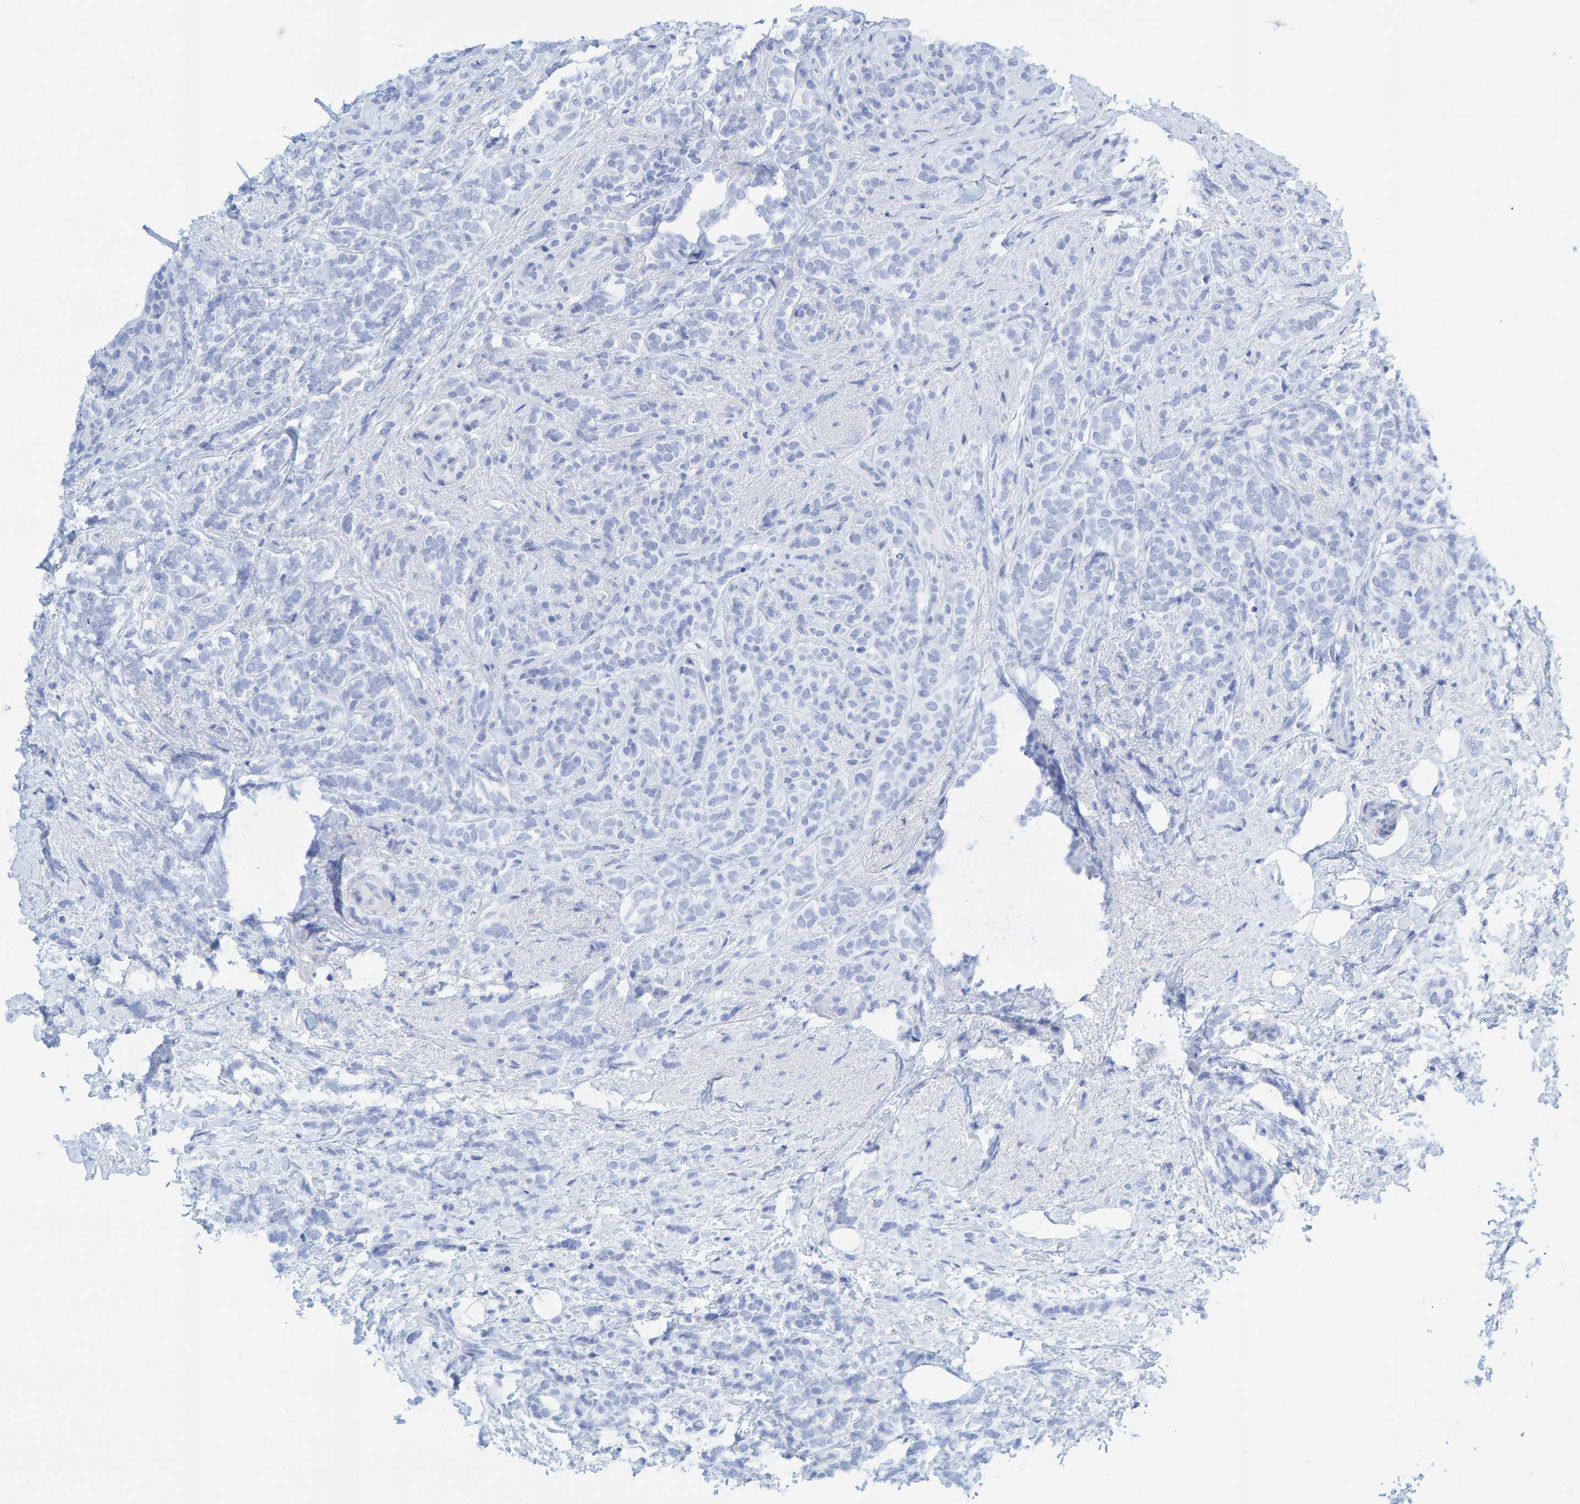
{"staining": {"intensity": "negative", "quantity": "none", "location": "none"}, "tissue": "breast cancer", "cell_type": "Tumor cells", "image_type": "cancer", "snomed": [{"axis": "morphology", "description": "Lobular carcinoma"}, {"axis": "topography", "description": "Breast"}], "caption": "High magnification brightfield microscopy of lobular carcinoma (breast) stained with DAB (brown) and counterstained with hematoxylin (blue): tumor cells show no significant positivity. The staining is performed using DAB brown chromogen with nuclei counter-stained in using hematoxylin.", "gene": "MAP1B", "patient": {"sex": "female", "age": 50}}